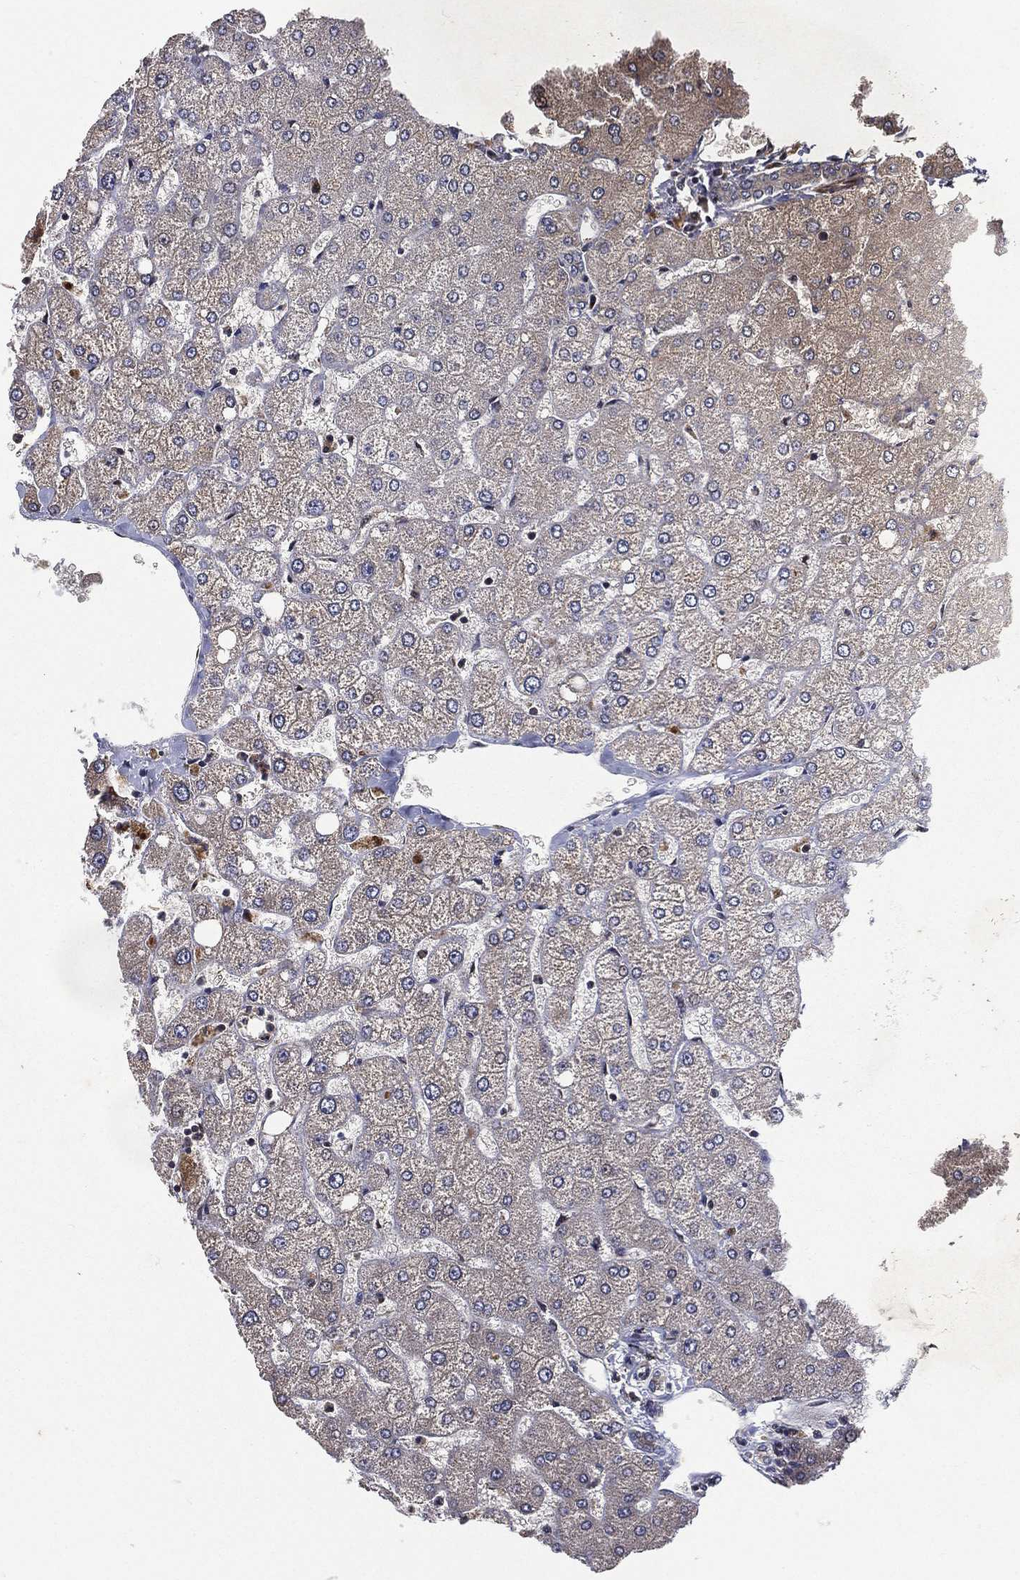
{"staining": {"intensity": "negative", "quantity": "none", "location": "none"}, "tissue": "liver", "cell_type": "Cholangiocytes", "image_type": "normal", "snomed": [{"axis": "morphology", "description": "Normal tissue, NOS"}, {"axis": "topography", "description": "Liver"}], "caption": "High power microscopy photomicrograph of an immunohistochemistry (IHC) micrograph of unremarkable liver, revealing no significant expression in cholangiocytes.", "gene": "RAB11FIP4", "patient": {"sex": "female", "age": 54}}